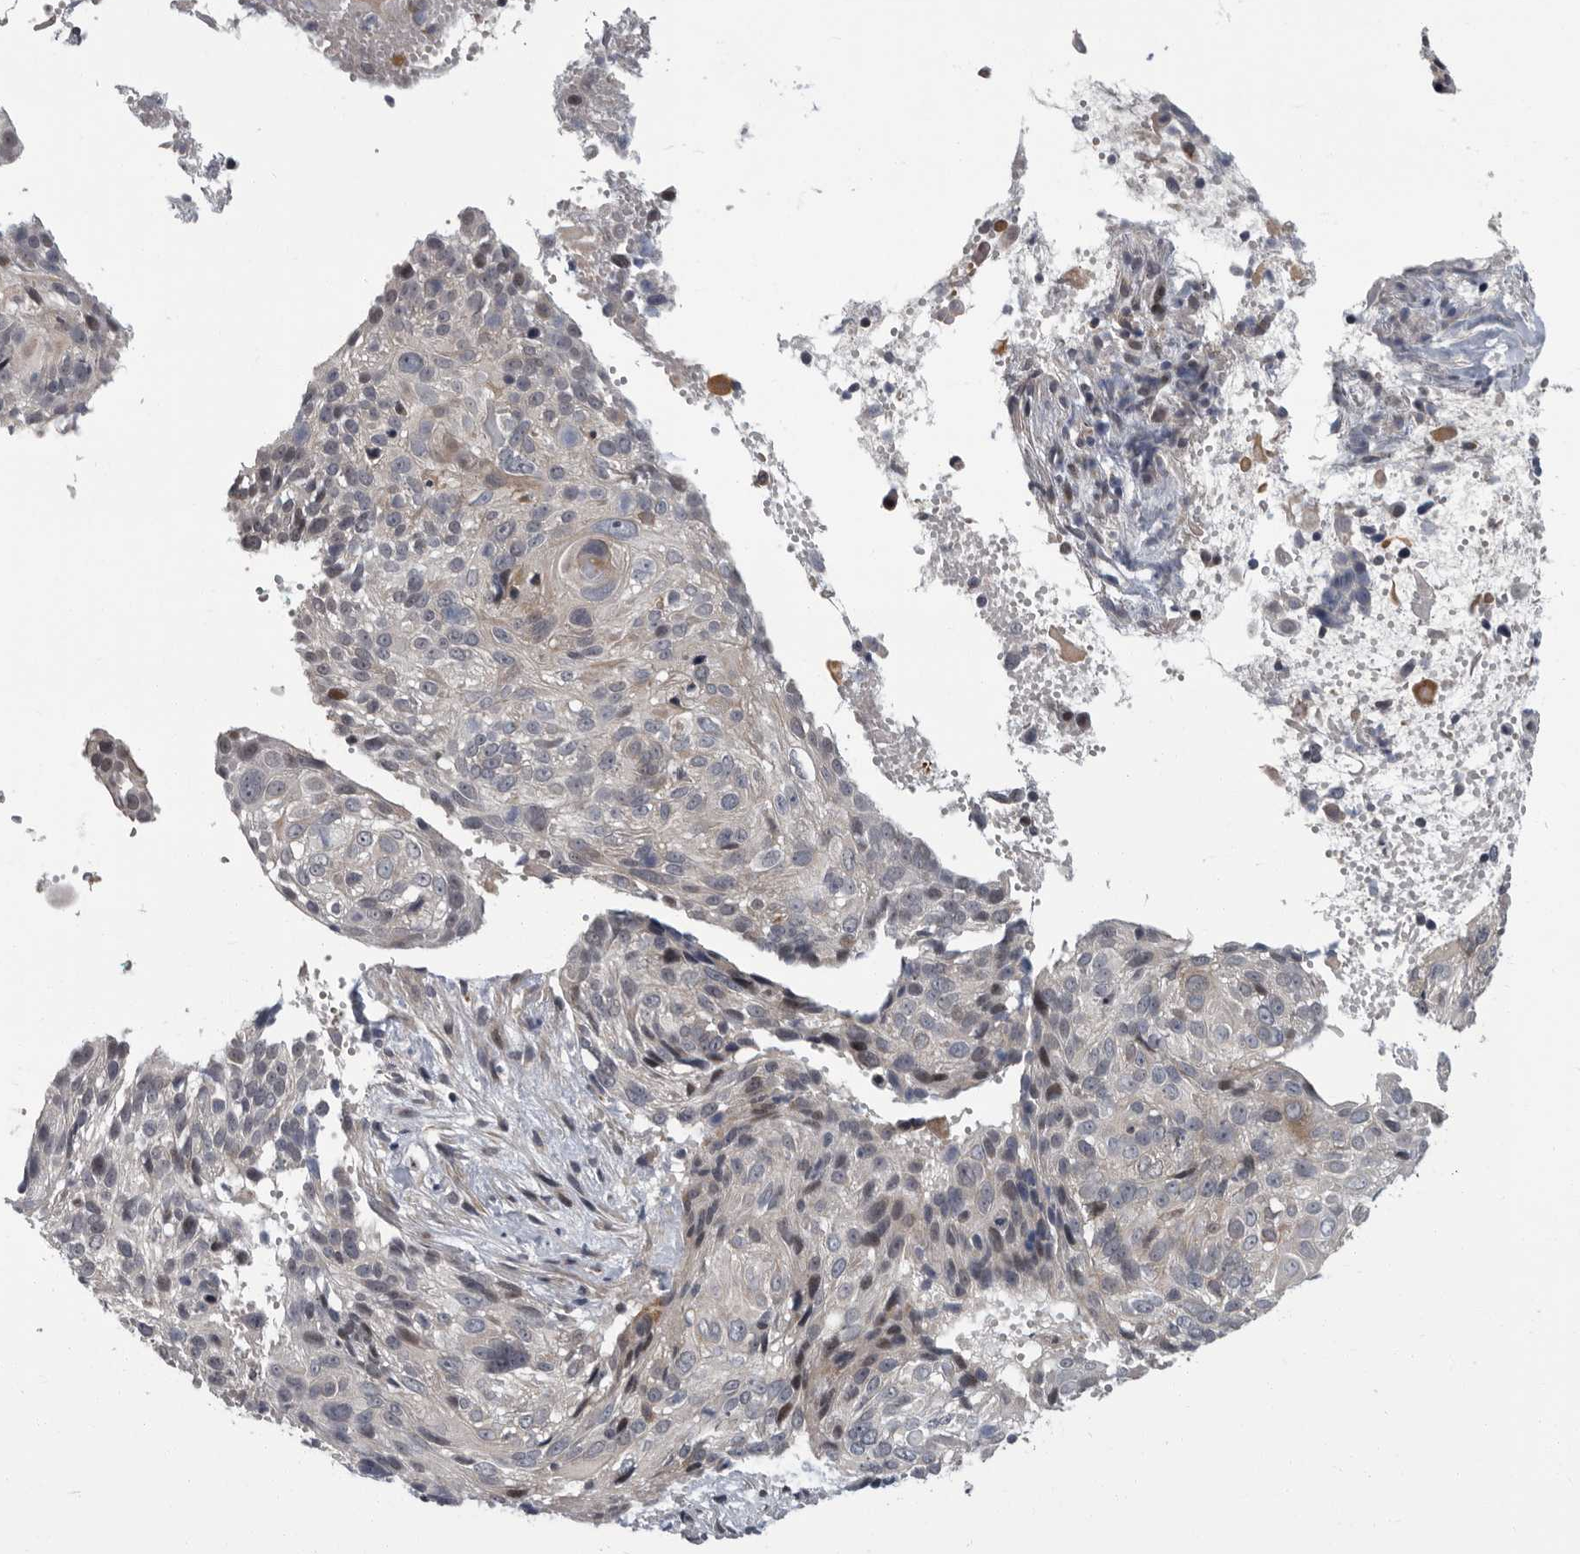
{"staining": {"intensity": "negative", "quantity": "none", "location": "none"}, "tissue": "cervical cancer", "cell_type": "Tumor cells", "image_type": "cancer", "snomed": [{"axis": "morphology", "description": "Squamous cell carcinoma, NOS"}, {"axis": "topography", "description": "Cervix"}], "caption": "Tumor cells are negative for protein expression in human squamous cell carcinoma (cervical).", "gene": "PDE7A", "patient": {"sex": "female", "age": 74}}